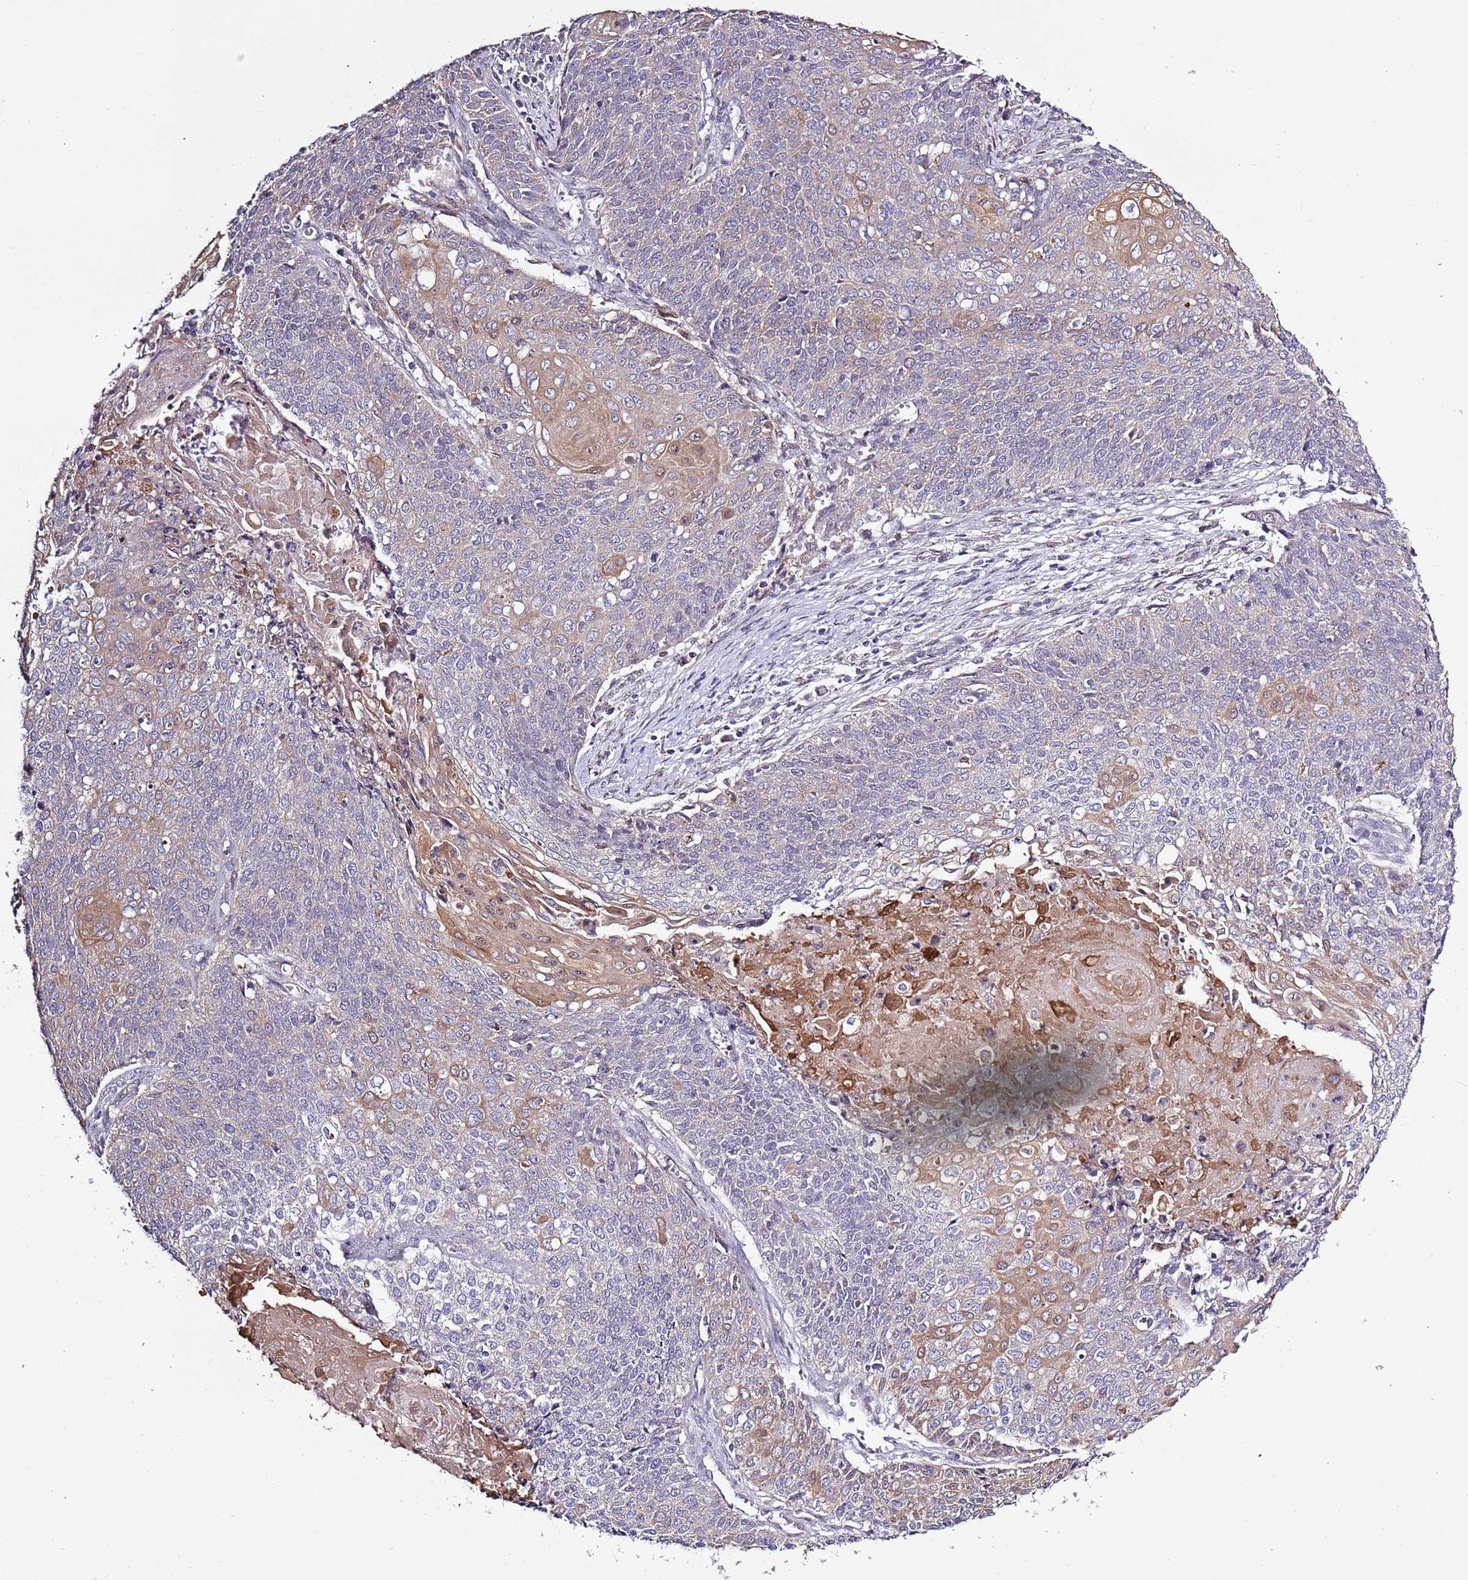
{"staining": {"intensity": "weak", "quantity": "25%-75%", "location": "cytoplasmic/membranous"}, "tissue": "cervical cancer", "cell_type": "Tumor cells", "image_type": "cancer", "snomed": [{"axis": "morphology", "description": "Squamous cell carcinoma, NOS"}, {"axis": "topography", "description": "Cervix"}], "caption": "The histopathology image demonstrates staining of cervical cancer (squamous cell carcinoma), revealing weak cytoplasmic/membranous protein expression (brown color) within tumor cells.", "gene": "CAPN9", "patient": {"sex": "female", "age": 39}}